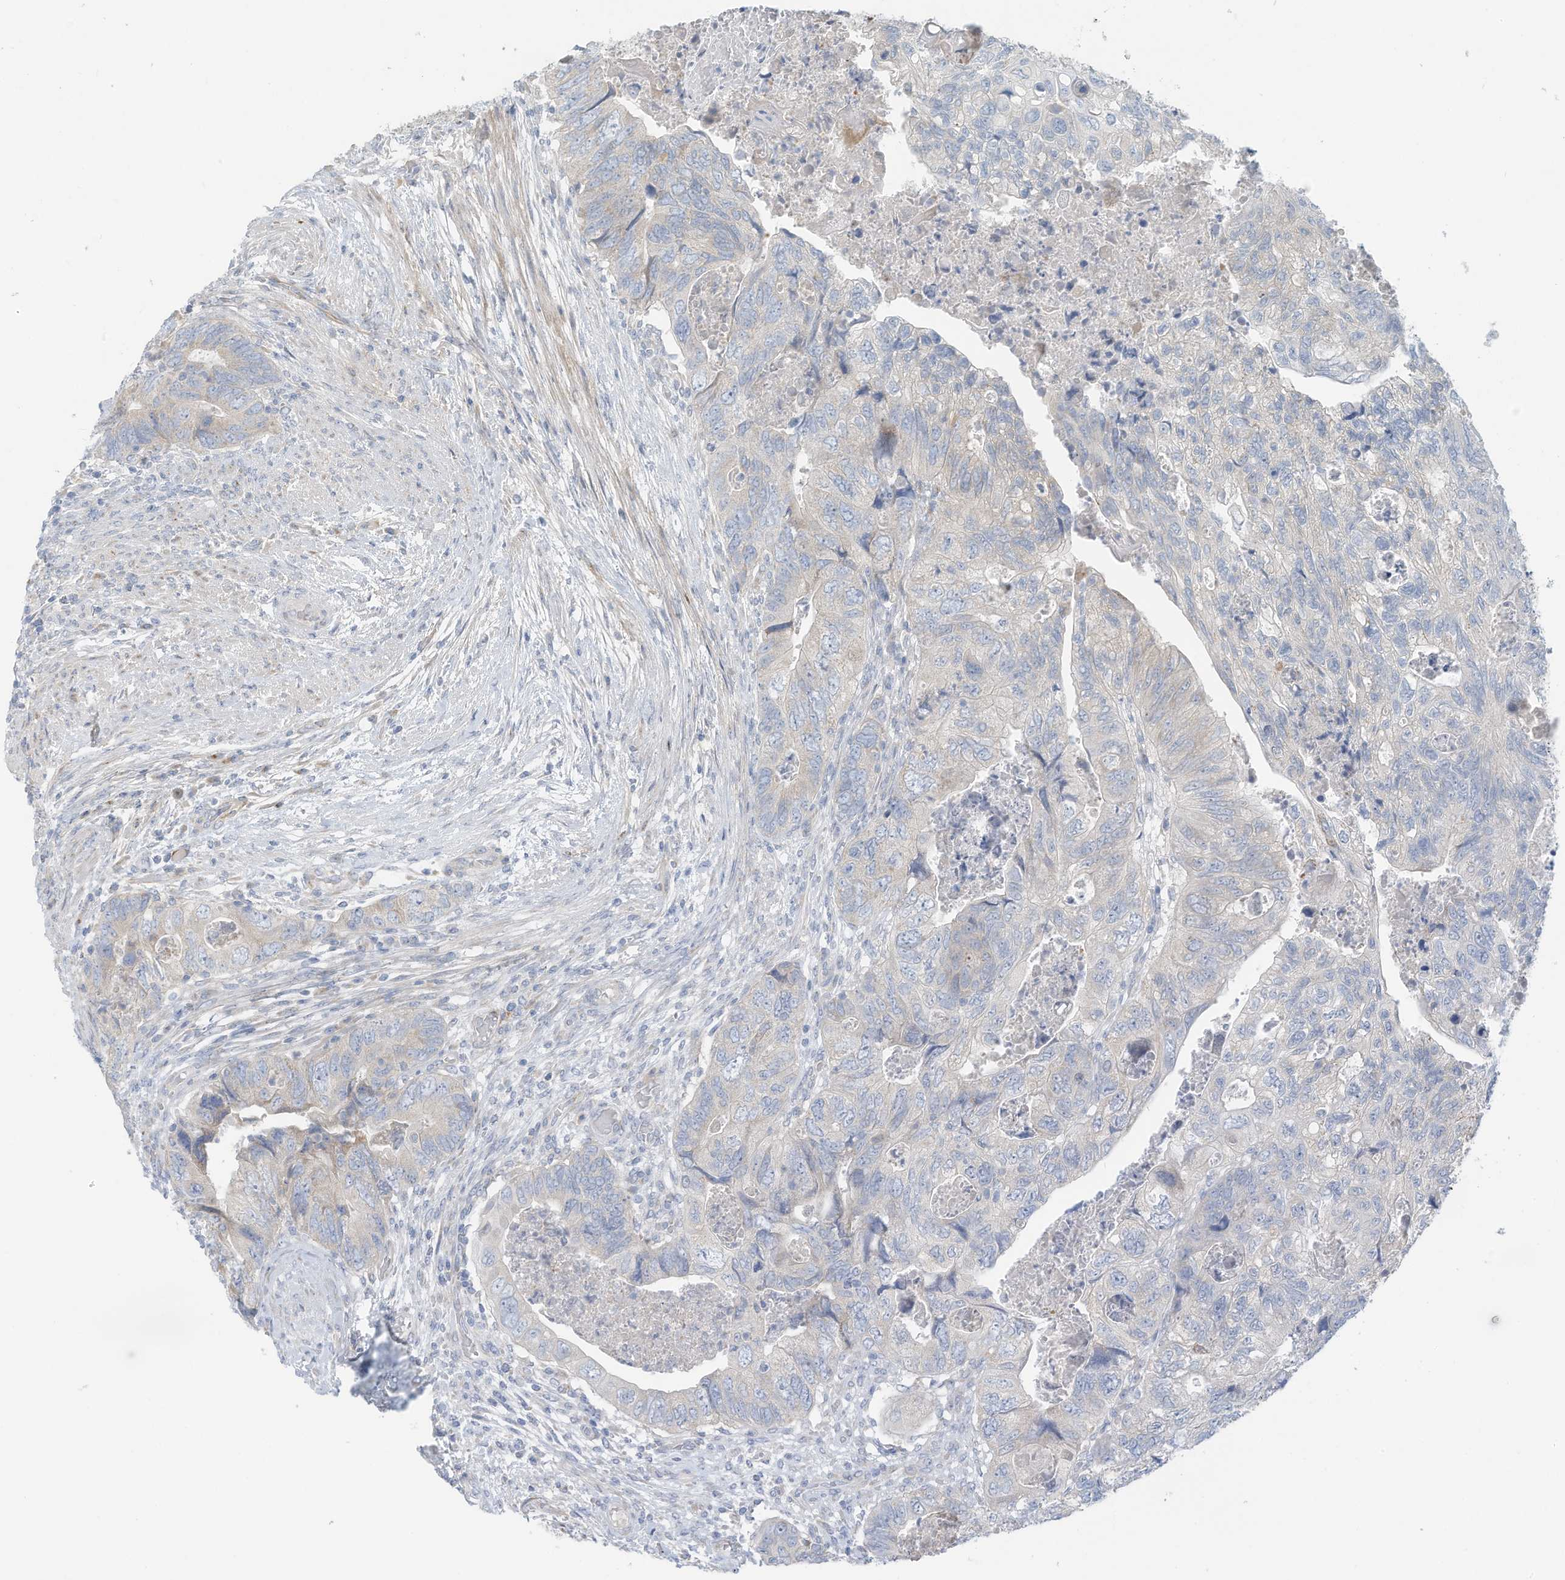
{"staining": {"intensity": "negative", "quantity": "none", "location": "none"}, "tissue": "colorectal cancer", "cell_type": "Tumor cells", "image_type": "cancer", "snomed": [{"axis": "morphology", "description": "Adenocarcinoma, NOS"}, {"axis": "topography", "description": "Rectum"}], "caption": "Colorectal cancer stained for a protein using immunohistochemistry exhibits no staining tumor cells.", "gene": "TRMT2B", "patient": {"sex": "male", "age": 63}}